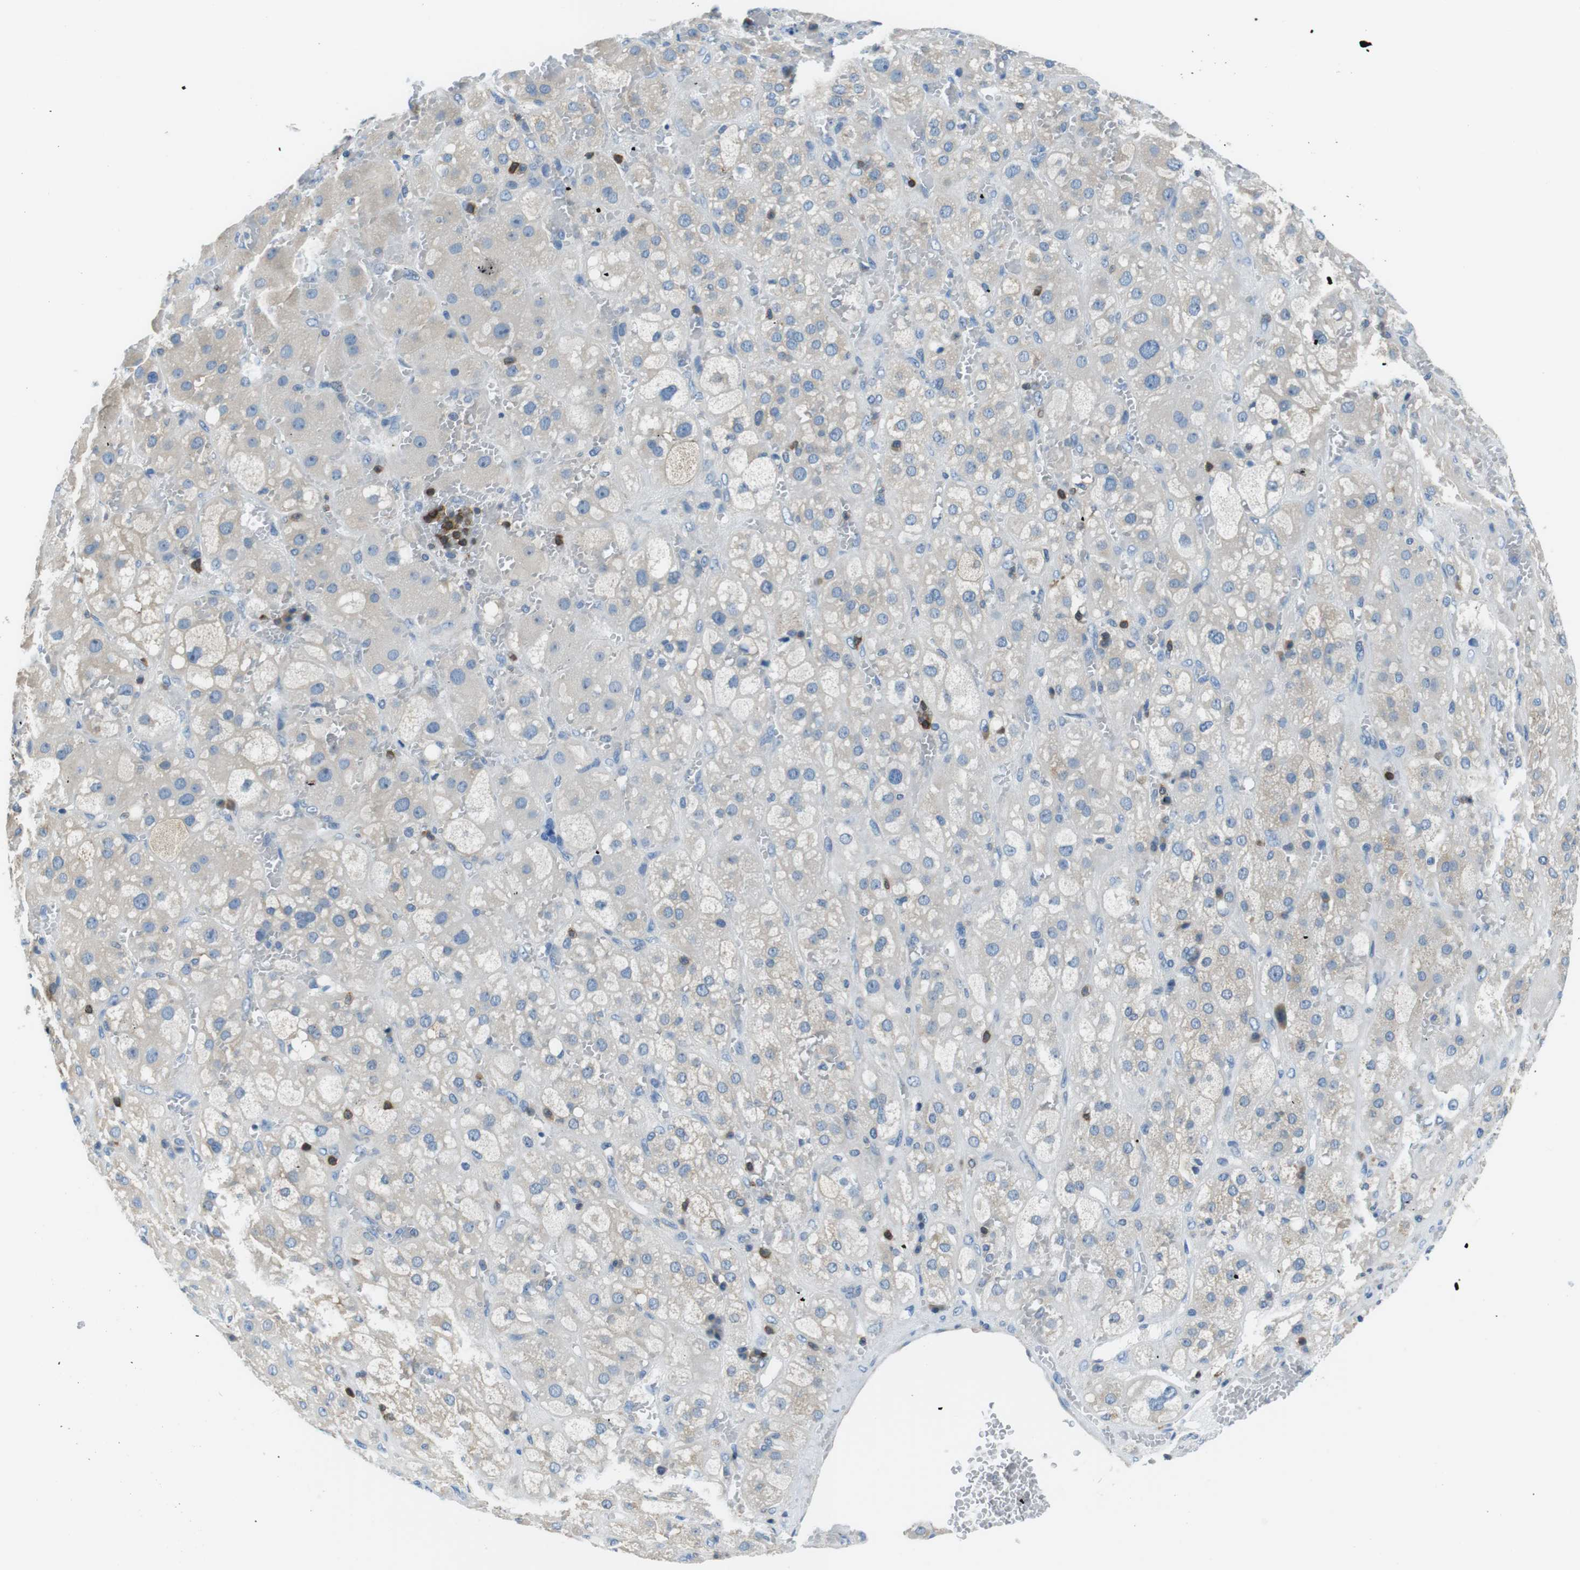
{"staining": {"intensity": "moderate", "quantity": "<25%", "location": "cytoplasmic/membranous"}, "tissue": "adrenal gland", "cell_type": "Glandular cells", "image_type": "normal", "snomed": [{"axis": "morphology", "description": "Normal tissue, NOS"}, {"axis": "topography", "description": "Adrenal gland"}], "caption": "Immunohistochemical staining of unremarkable human adrenal gland demonstrates <25% levels of moderate cytoplasmic/membranous protein staining in about <25% of glandular cells.", "gene": "TES", "patient": {"sex": "female", "age": 47}}